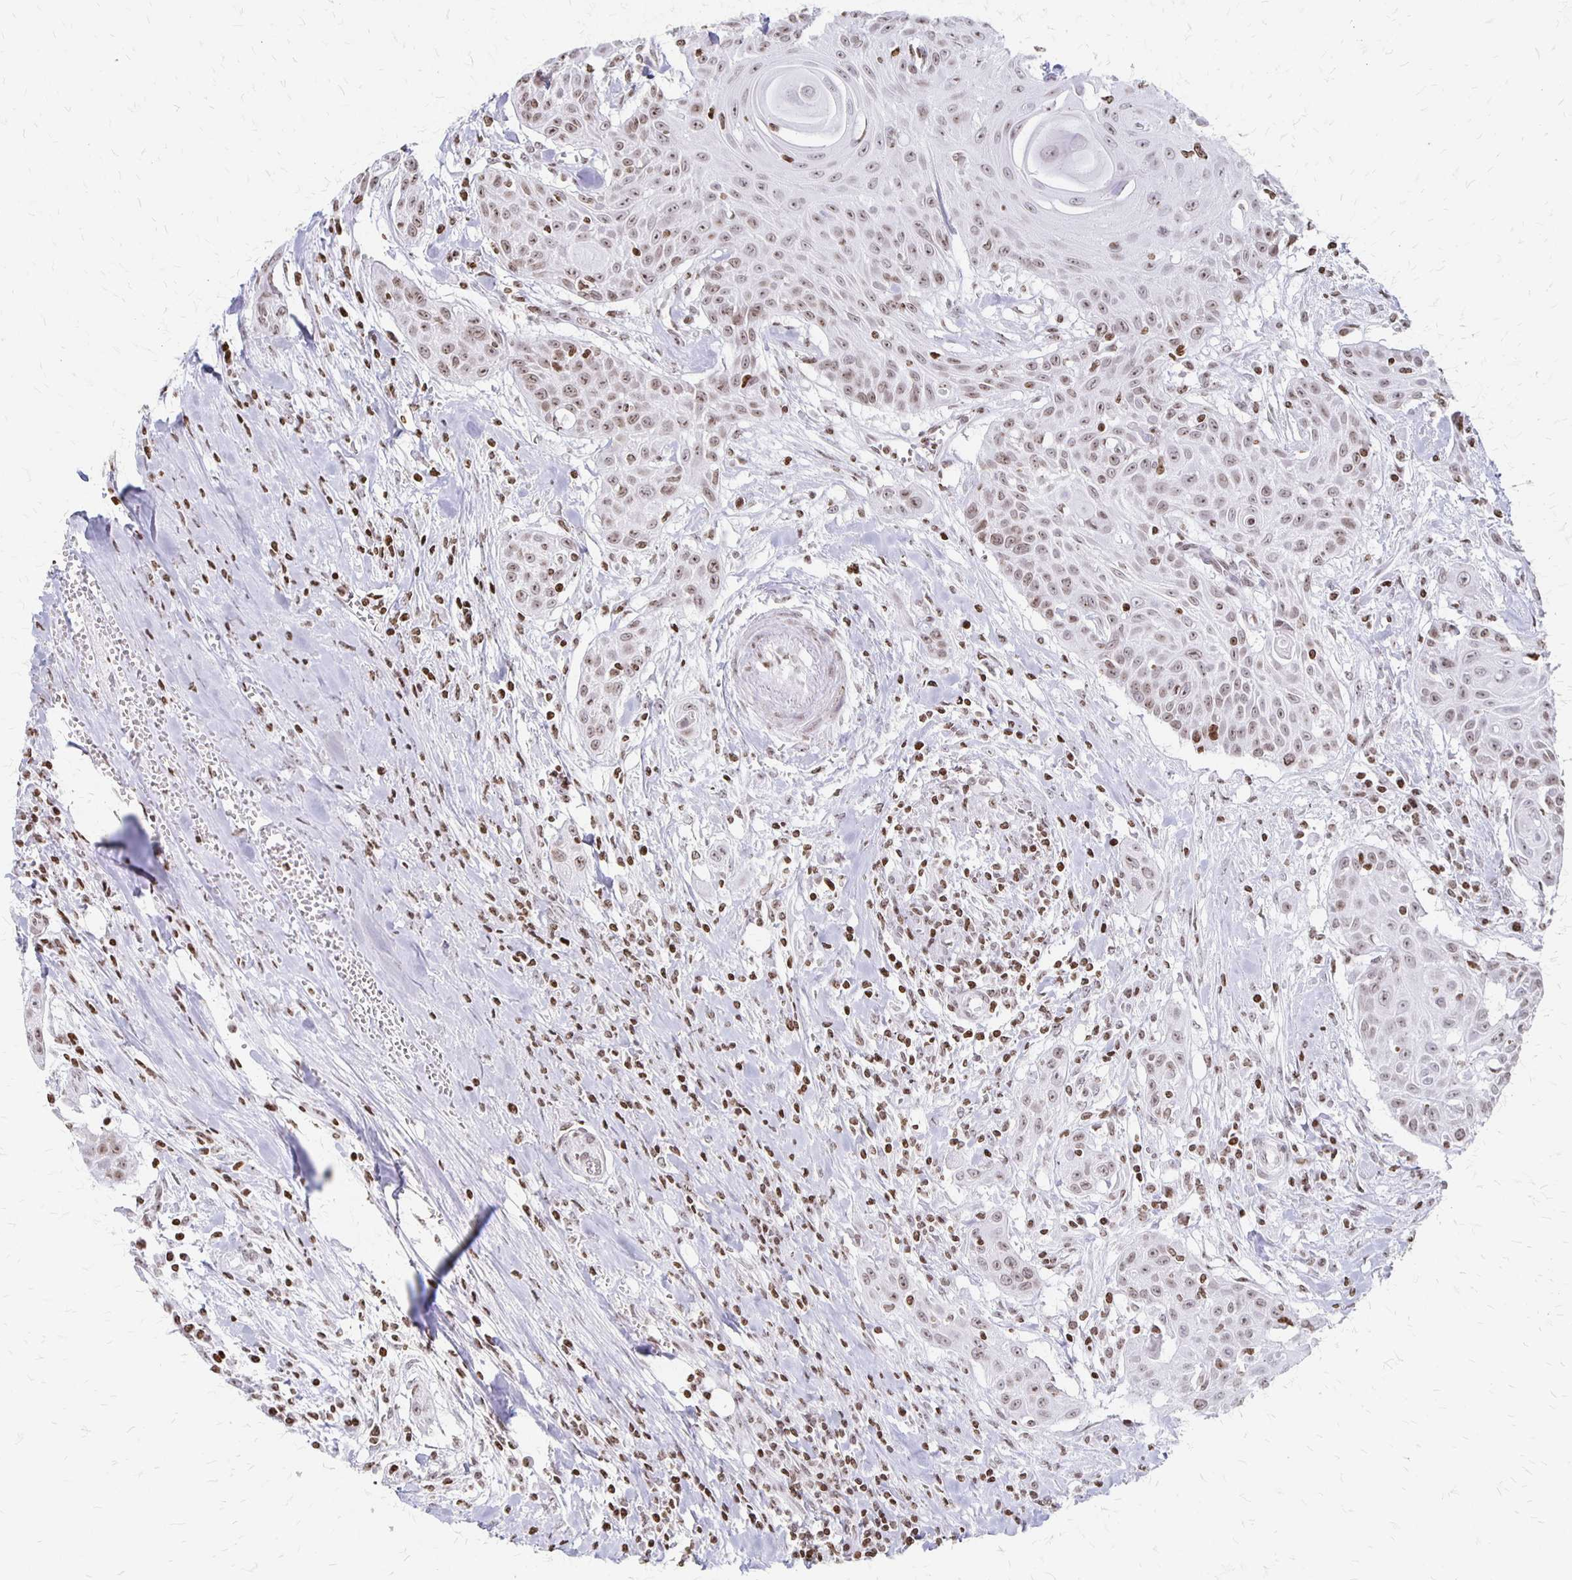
{"staining": {"intensity": "weak", "quantity": ">75%", "location": "nuclear"}, "tissue": "head and neck cancer", "cell_type": "Tumor cells", "image_type": "cancer", "snomed": [{"axis": "morphology", "description": "Squamous cell carcinoma, NOS"}, {"axis": "topography", "description": "Lymph node"}, {"axis": "topography", "description": "Salivary gland"}, {"axis": "topography", "description": "Head-Neck"}], "caption": "A photomicrograph of human head and neck cancer (squamous cell carcinoma) stained for a protein shows weak nuclear brown staining in tumor cells.", "gene": "ZNF280C", "patient": {"sex": "female", "age": 74}}